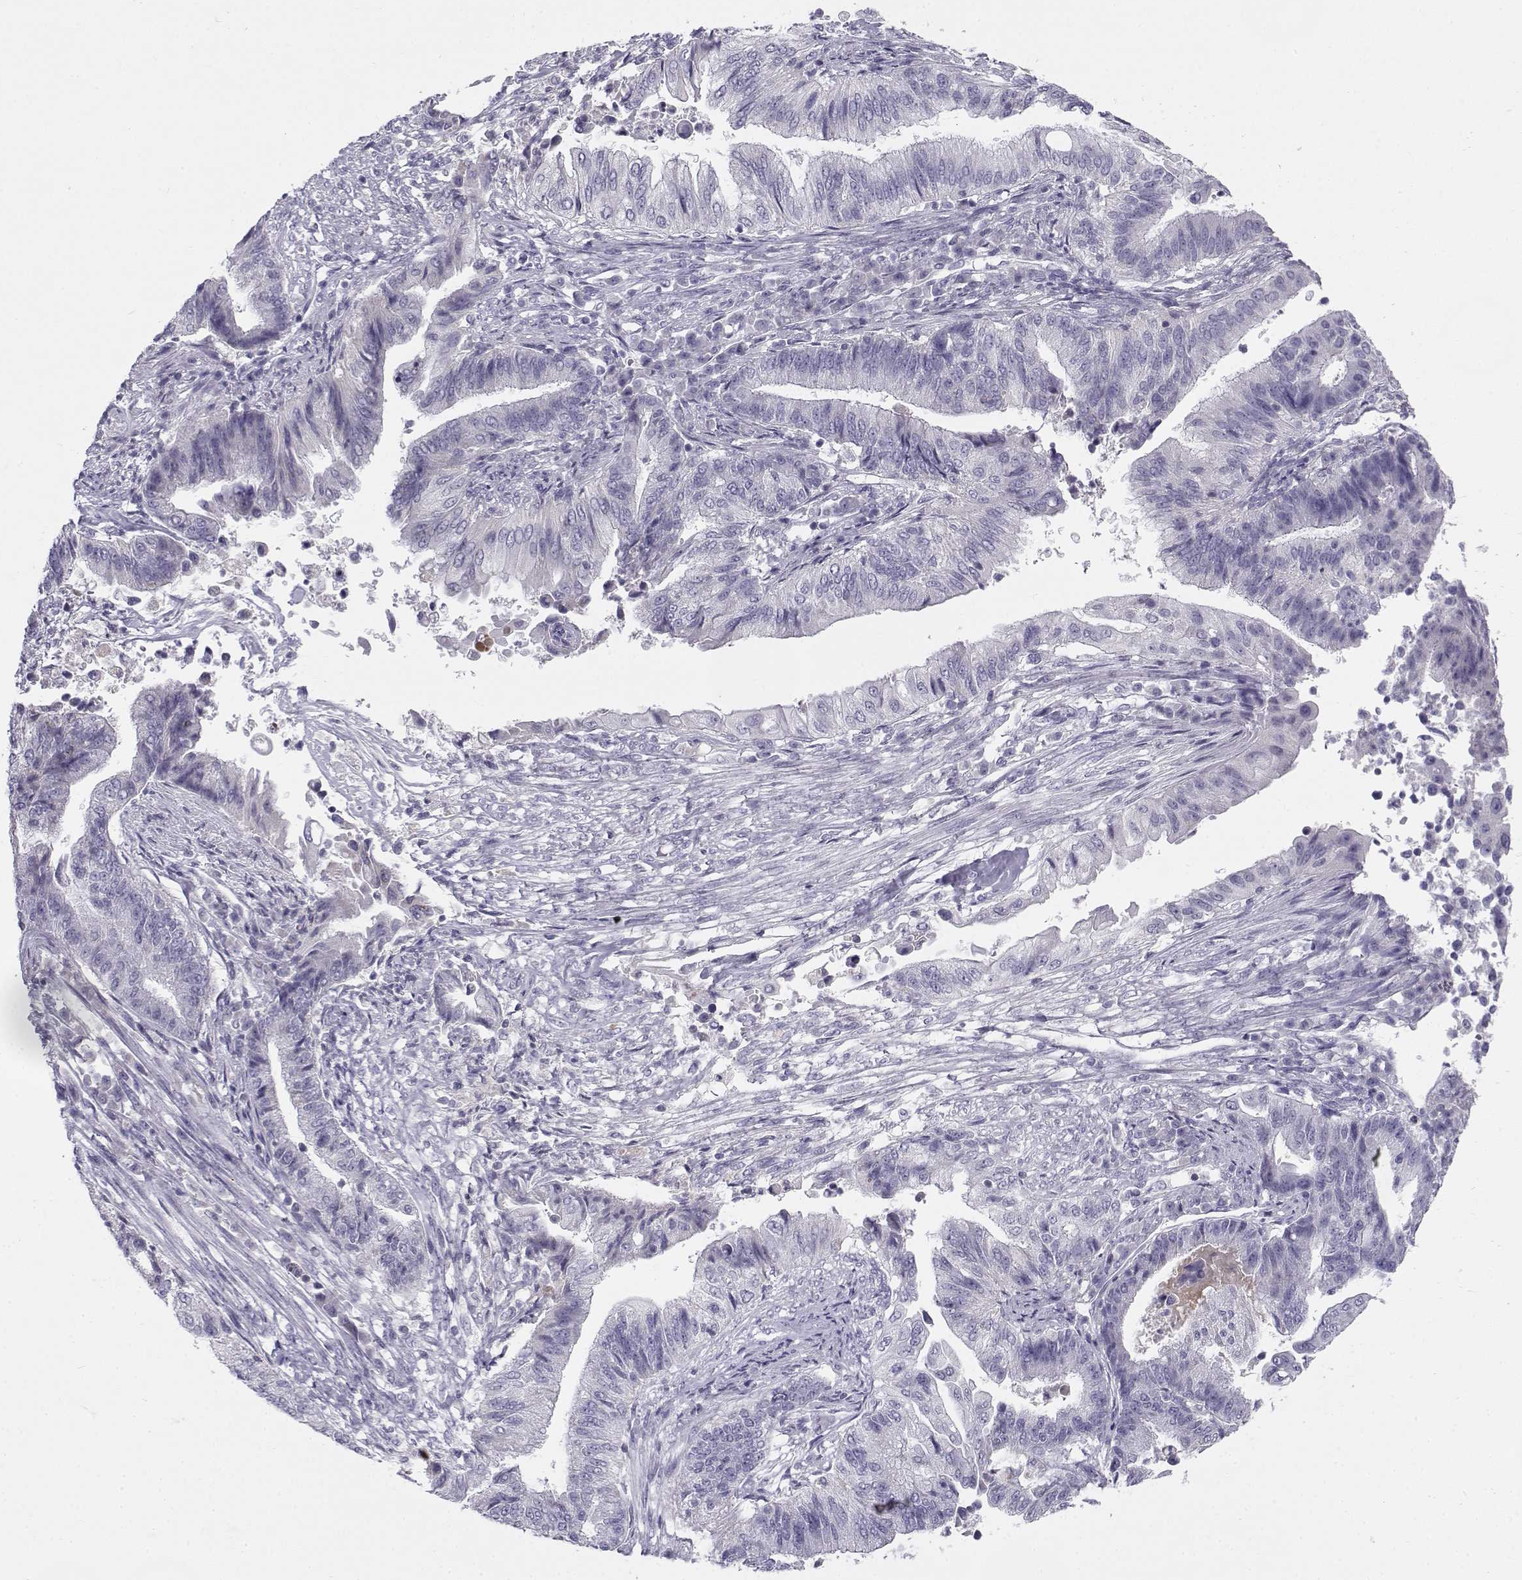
{"staining": {"intensity": "negative", "quantity": "none", "location": "none"}, "tissue": "endometrial cancer", "cell_type": "Tumor cells", "image_type": "cancer", "snomed": [{"axis": "morphology", "description": "Adenocarcinoma, NOS"}, {"axis": "topography", "description": "Uterus"}, {"axis": "topography", "description": "Endometrium"}], "caption": "Adenocarcinoma (endometrial) stained for a protein using immunohistochemistry reveals no positivity tumor cells.", "gene": "FAM166A", "patient": {"sex": "female", "age": 54}}